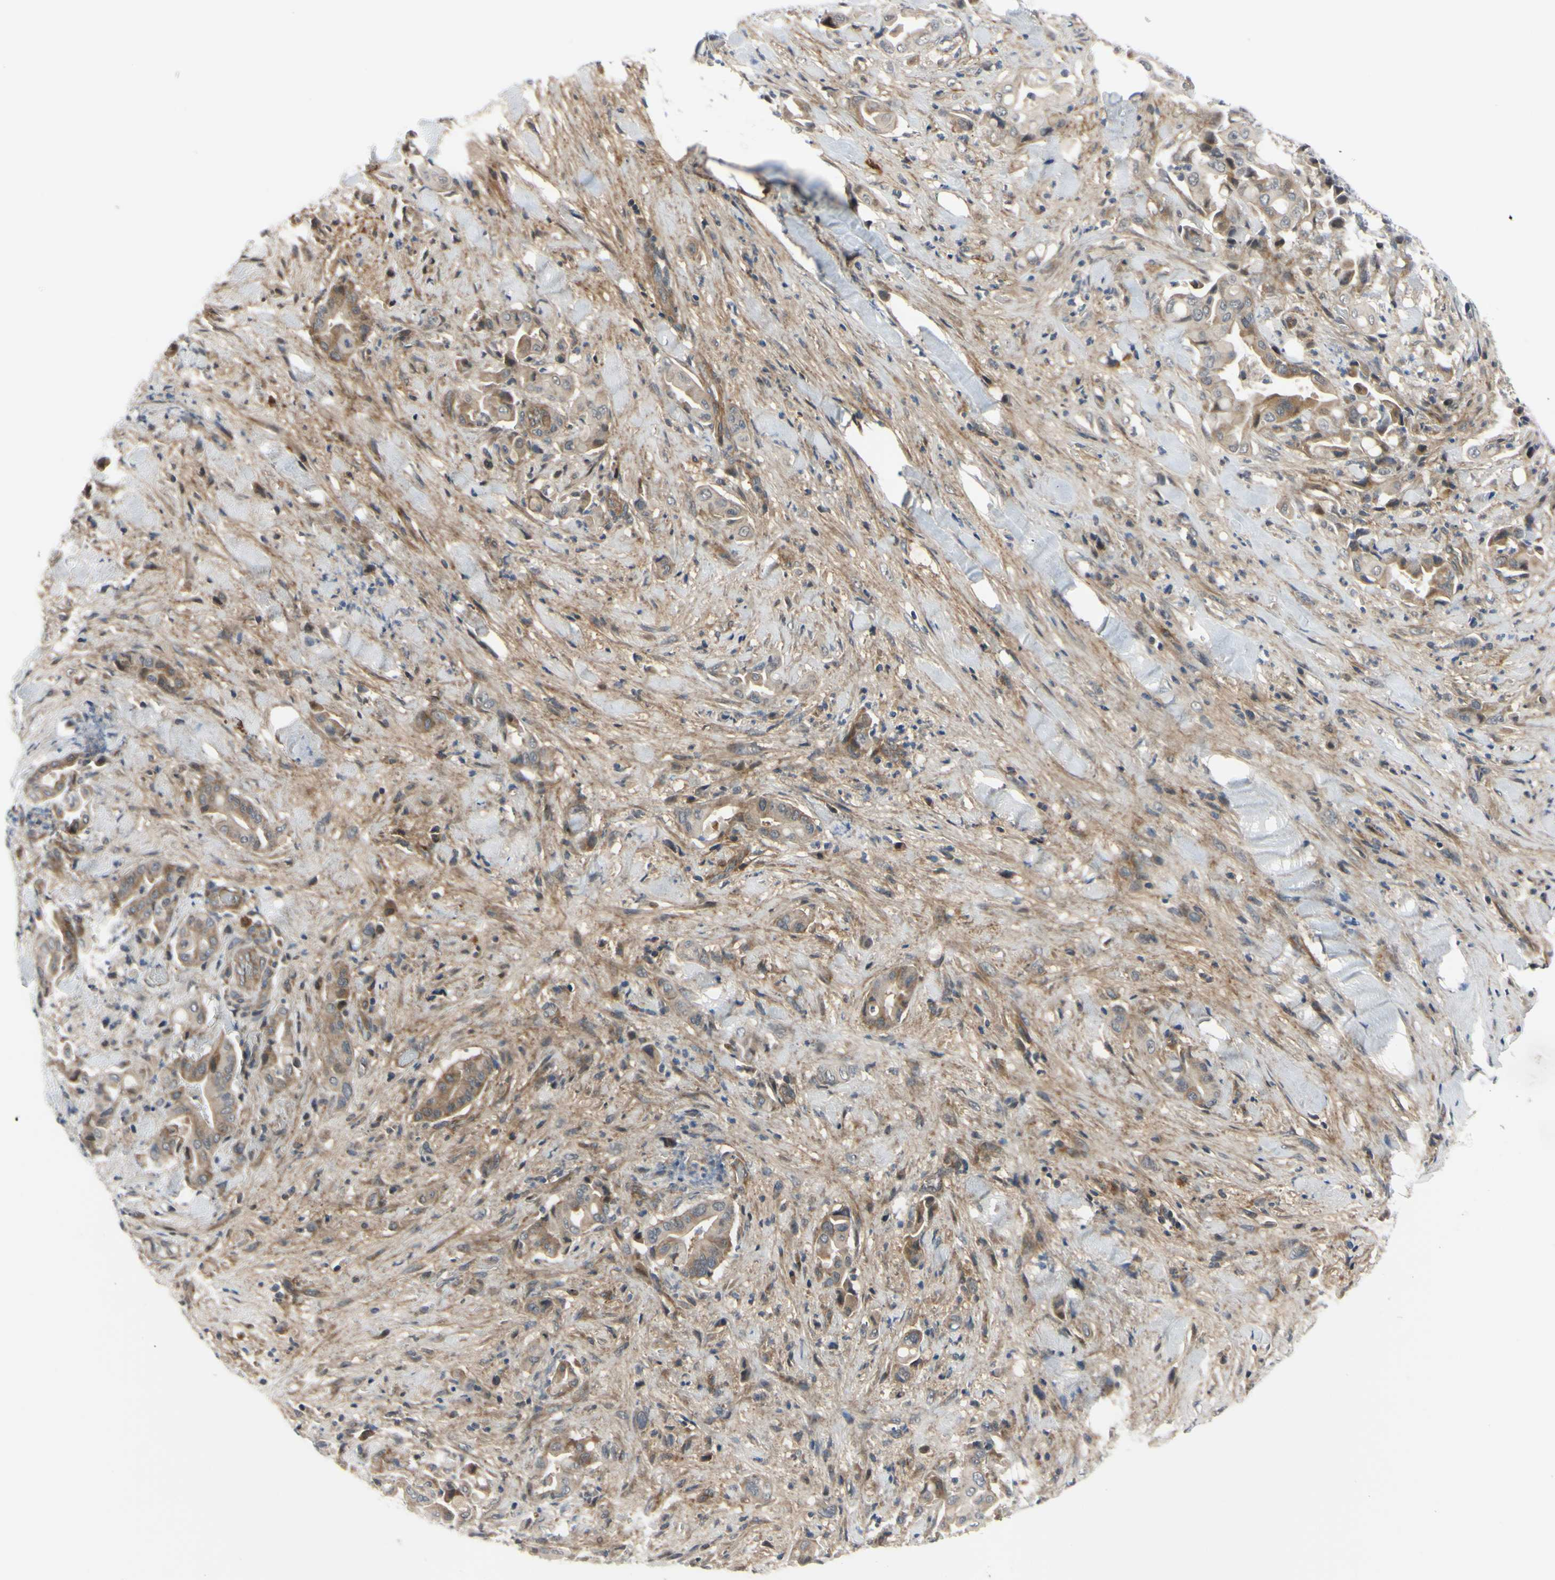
{"staining": {"intensity": "moderate", "quantity": ">75%", "location": "cytoplasmic/membranous"}, "tissue": "liver cancer", "cell_type": "Tumor cells", "image_type": "cancer", "snomed": [{"axis": "morphology", "description": "Cholangiocarcinoma"}, {"axis": "topography", "description": "Liver"}], "caption": "Immunohistochemical staining of human liver cholangiocarcinoma reveals medium levels of moderate cytoplasmic/membranous protein expression in approximately >75% of tumor cells. (DAB (3,3'-diaminobenzidine) = brown stain, brightfield microscopy at high magnification).", "gene": "COMMD9", "patient": {"sex": "female", "age": 68}}